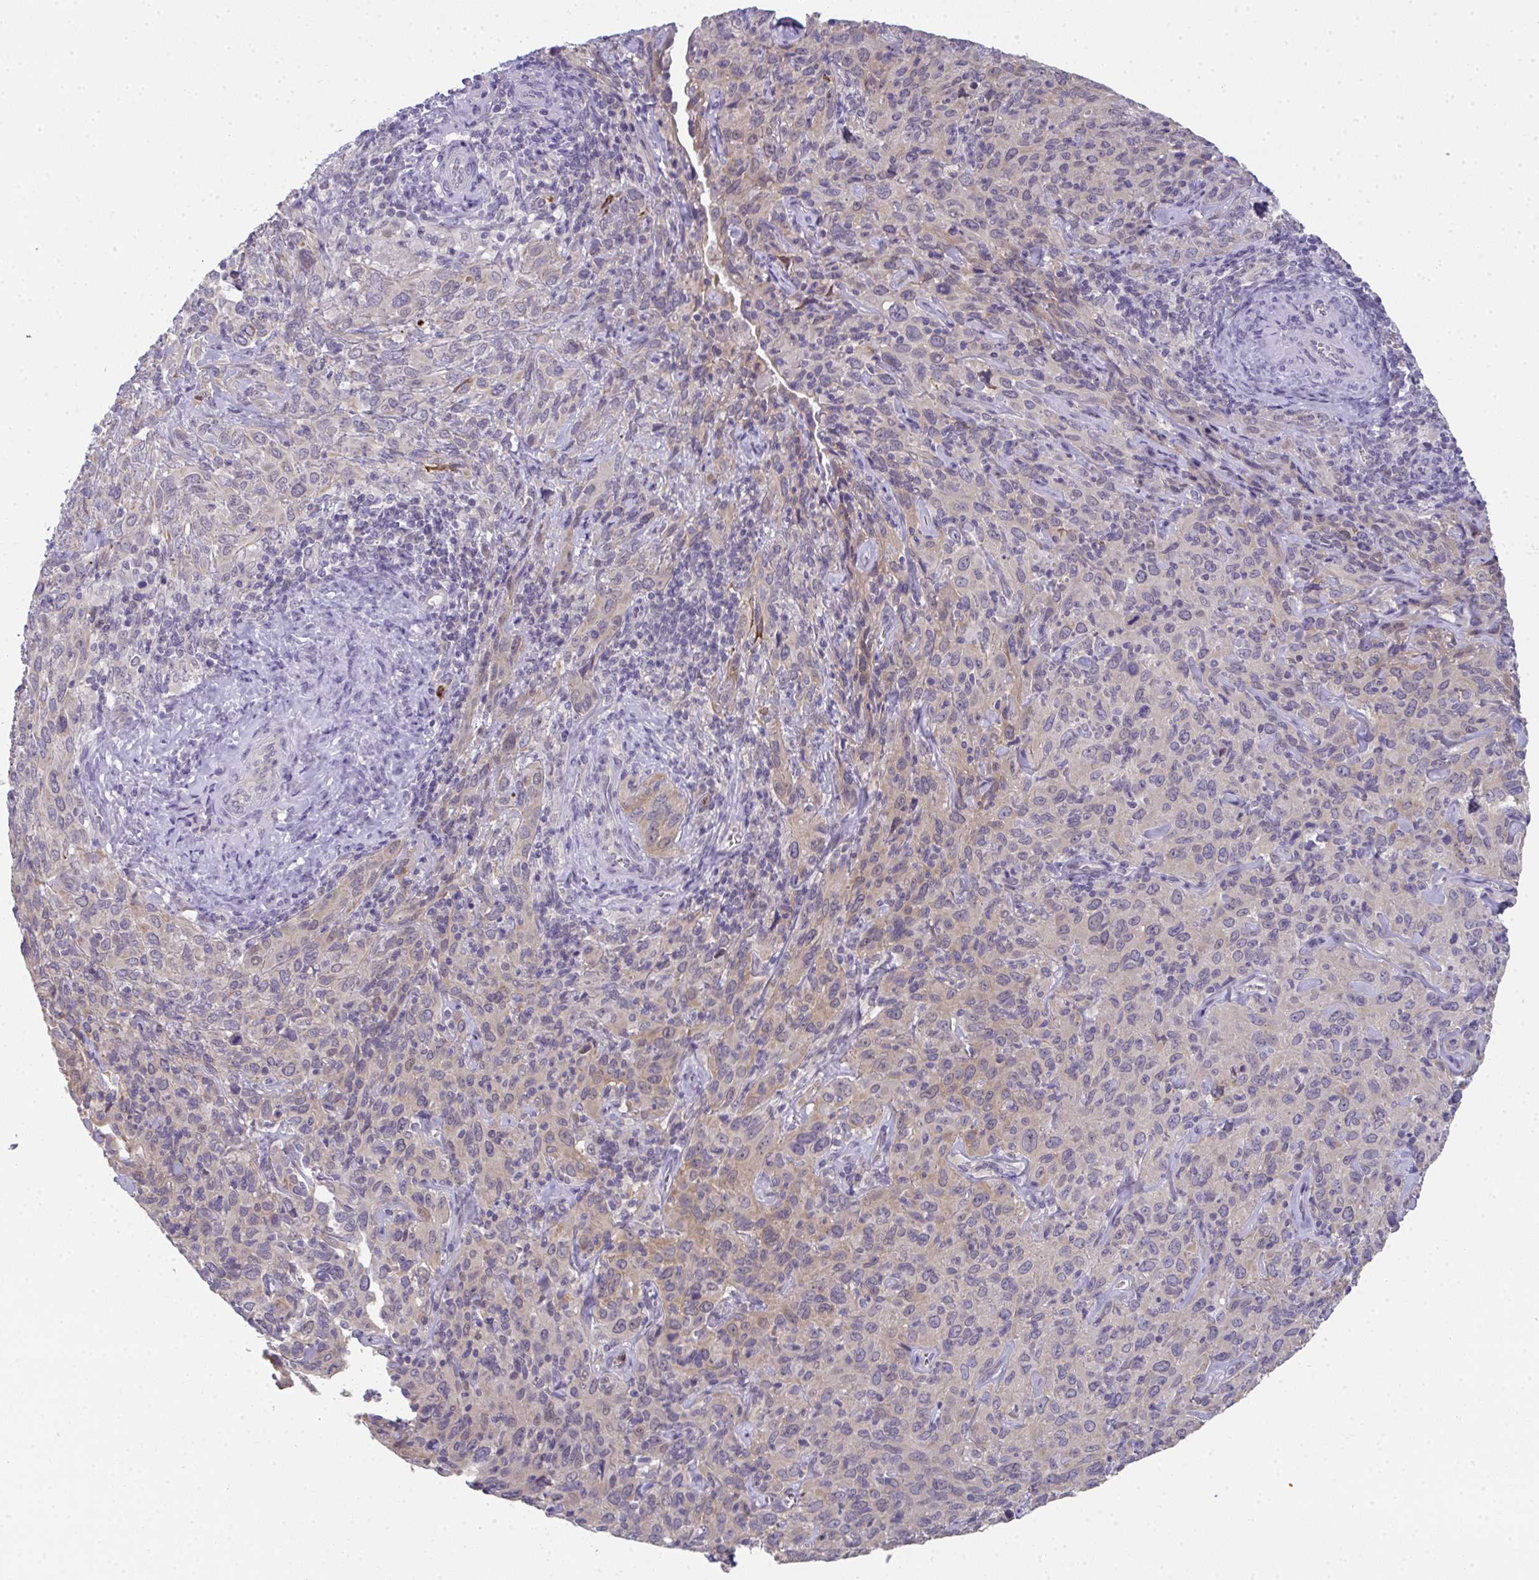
{"staining": {"intensity": "weak", "quantity": "25%-75%", "location": "cytoplasmic/membranous,nuclear"}, "tissue": "cervical cancer", "cell_type": "Tumor cells", "image_type": "cancer", "snomed": [{"axis": "morphology", "description": "Normal tissue, NOS"}, {"axis": "morphology", "description": "Squamous cell carcinoma, NOS"}, {"axis": "topography", "description": "Cervix"}], "caption": "DAB (3,3'-diaminobenzidine) immunohistochemical staining of human squamous cell carcinoma (cervical) demonstrates weak cytoplasmic/membranous and nuclear protein positivity in approximately 25%-75% of tumor cells. The staining was performed using DAB (3,3'-diaminobenzidine), with brown indicating positive protein expression. Nuclei are stained blue with hematoxylin.", "gene": "RIOK1", "patient": {"sex": "female", "age": 51}}